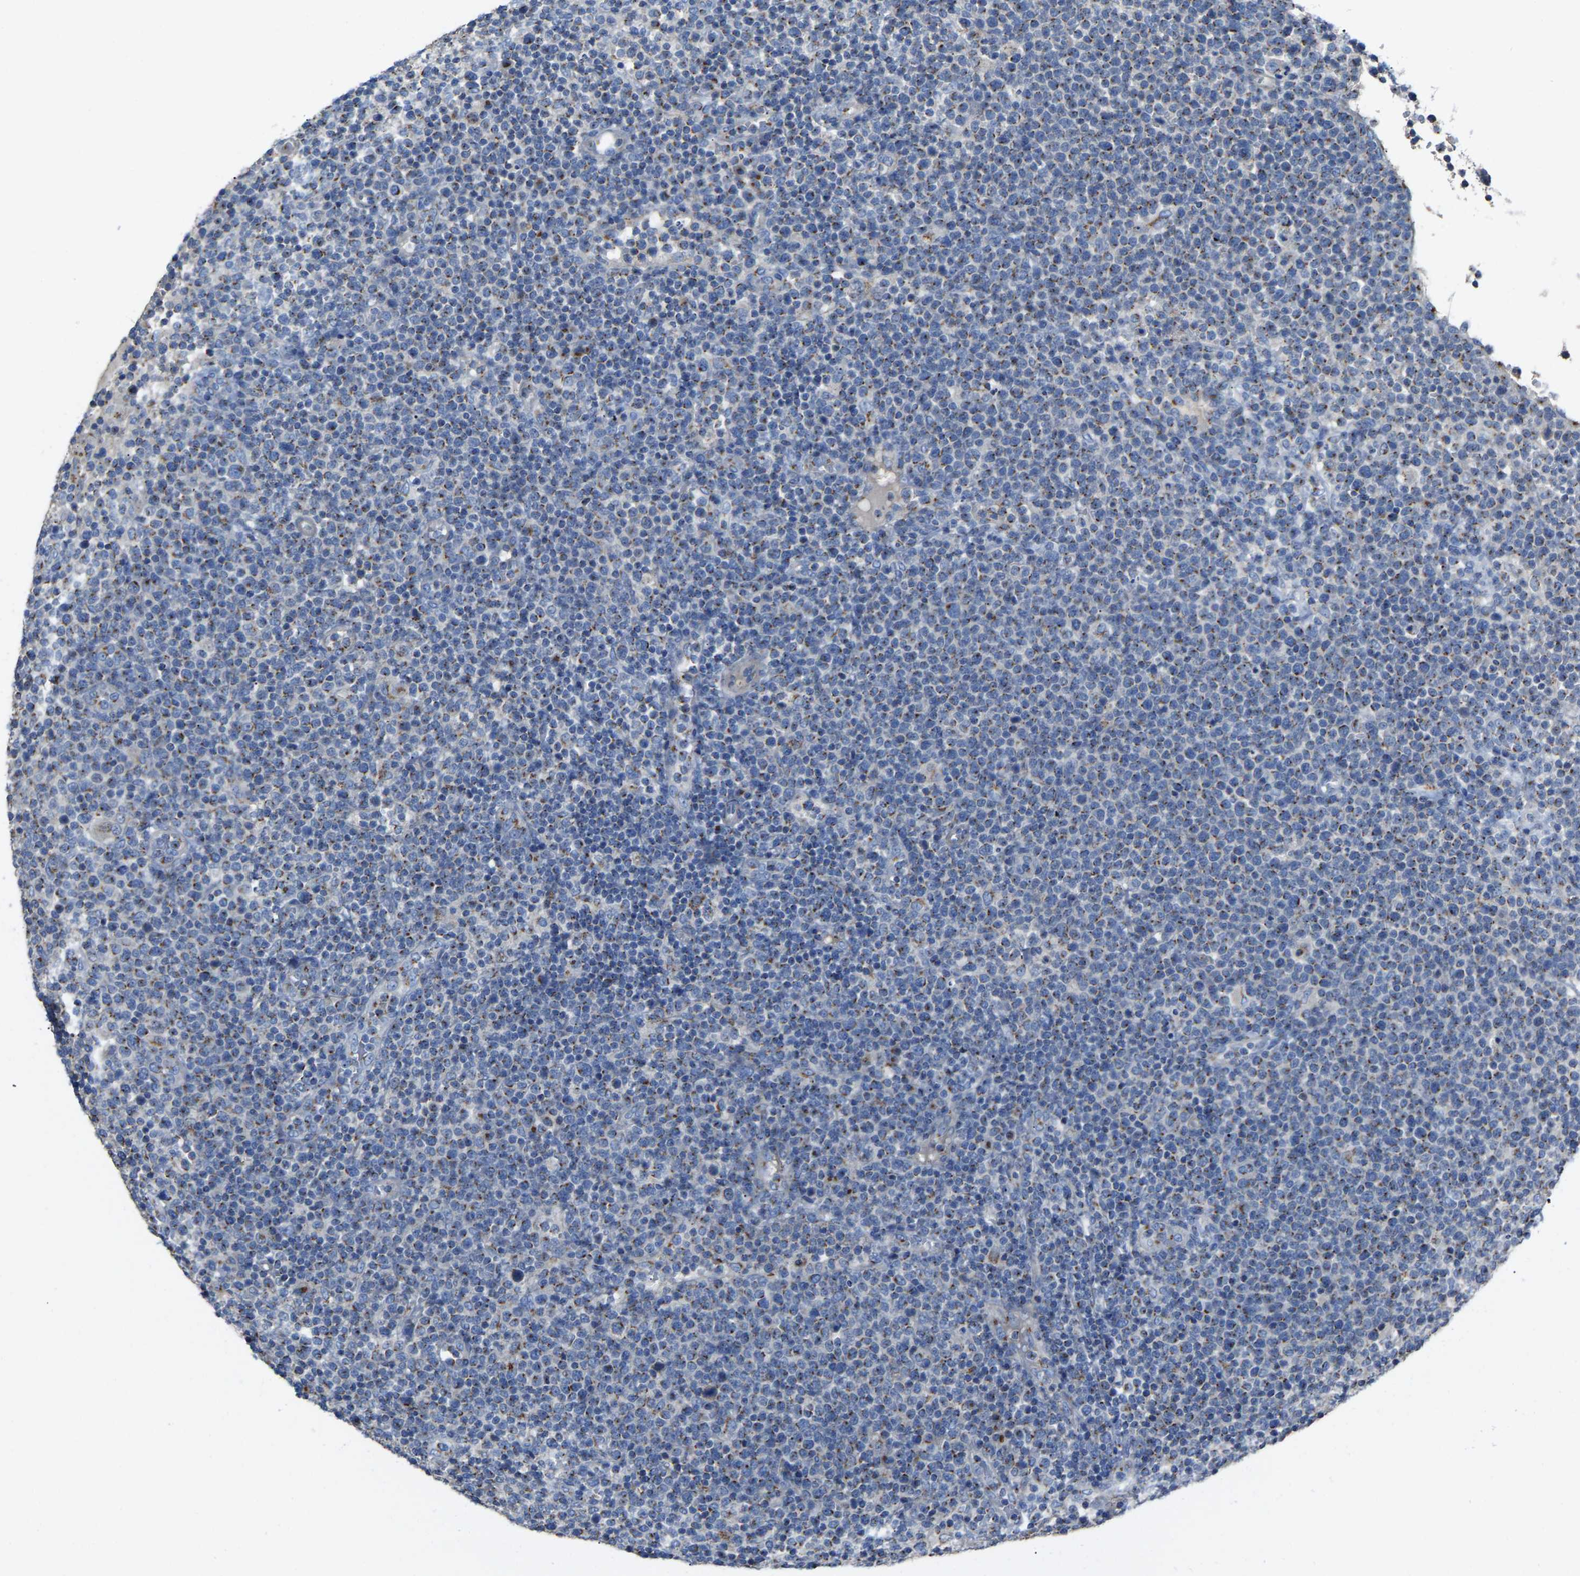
{"staining": {"intensity": "moderate", "quantity": "25%-75%", "location": "cytoplasmic/membranous"}, "tissue": "lymphoma", "cell_type": "Tumor cells", "image_type": "cancer", "snomed": [{"axis": "morphology", "description": "Malignant lymphoma, non-Hodgkin's type, High grade"}, {"axis": "topography", "description": "Lymph node"}], "caption": "This image shows immunohistochemistry (IHC) staining of human malignant lymphoma, non-Hodgkin's type (high-grade), with medium moderate cytoplasmic/membranous expression in about 25%-75% of tumor cells.", "gene": "CANT1", "patient": {"sex": "male", "age": 61}}